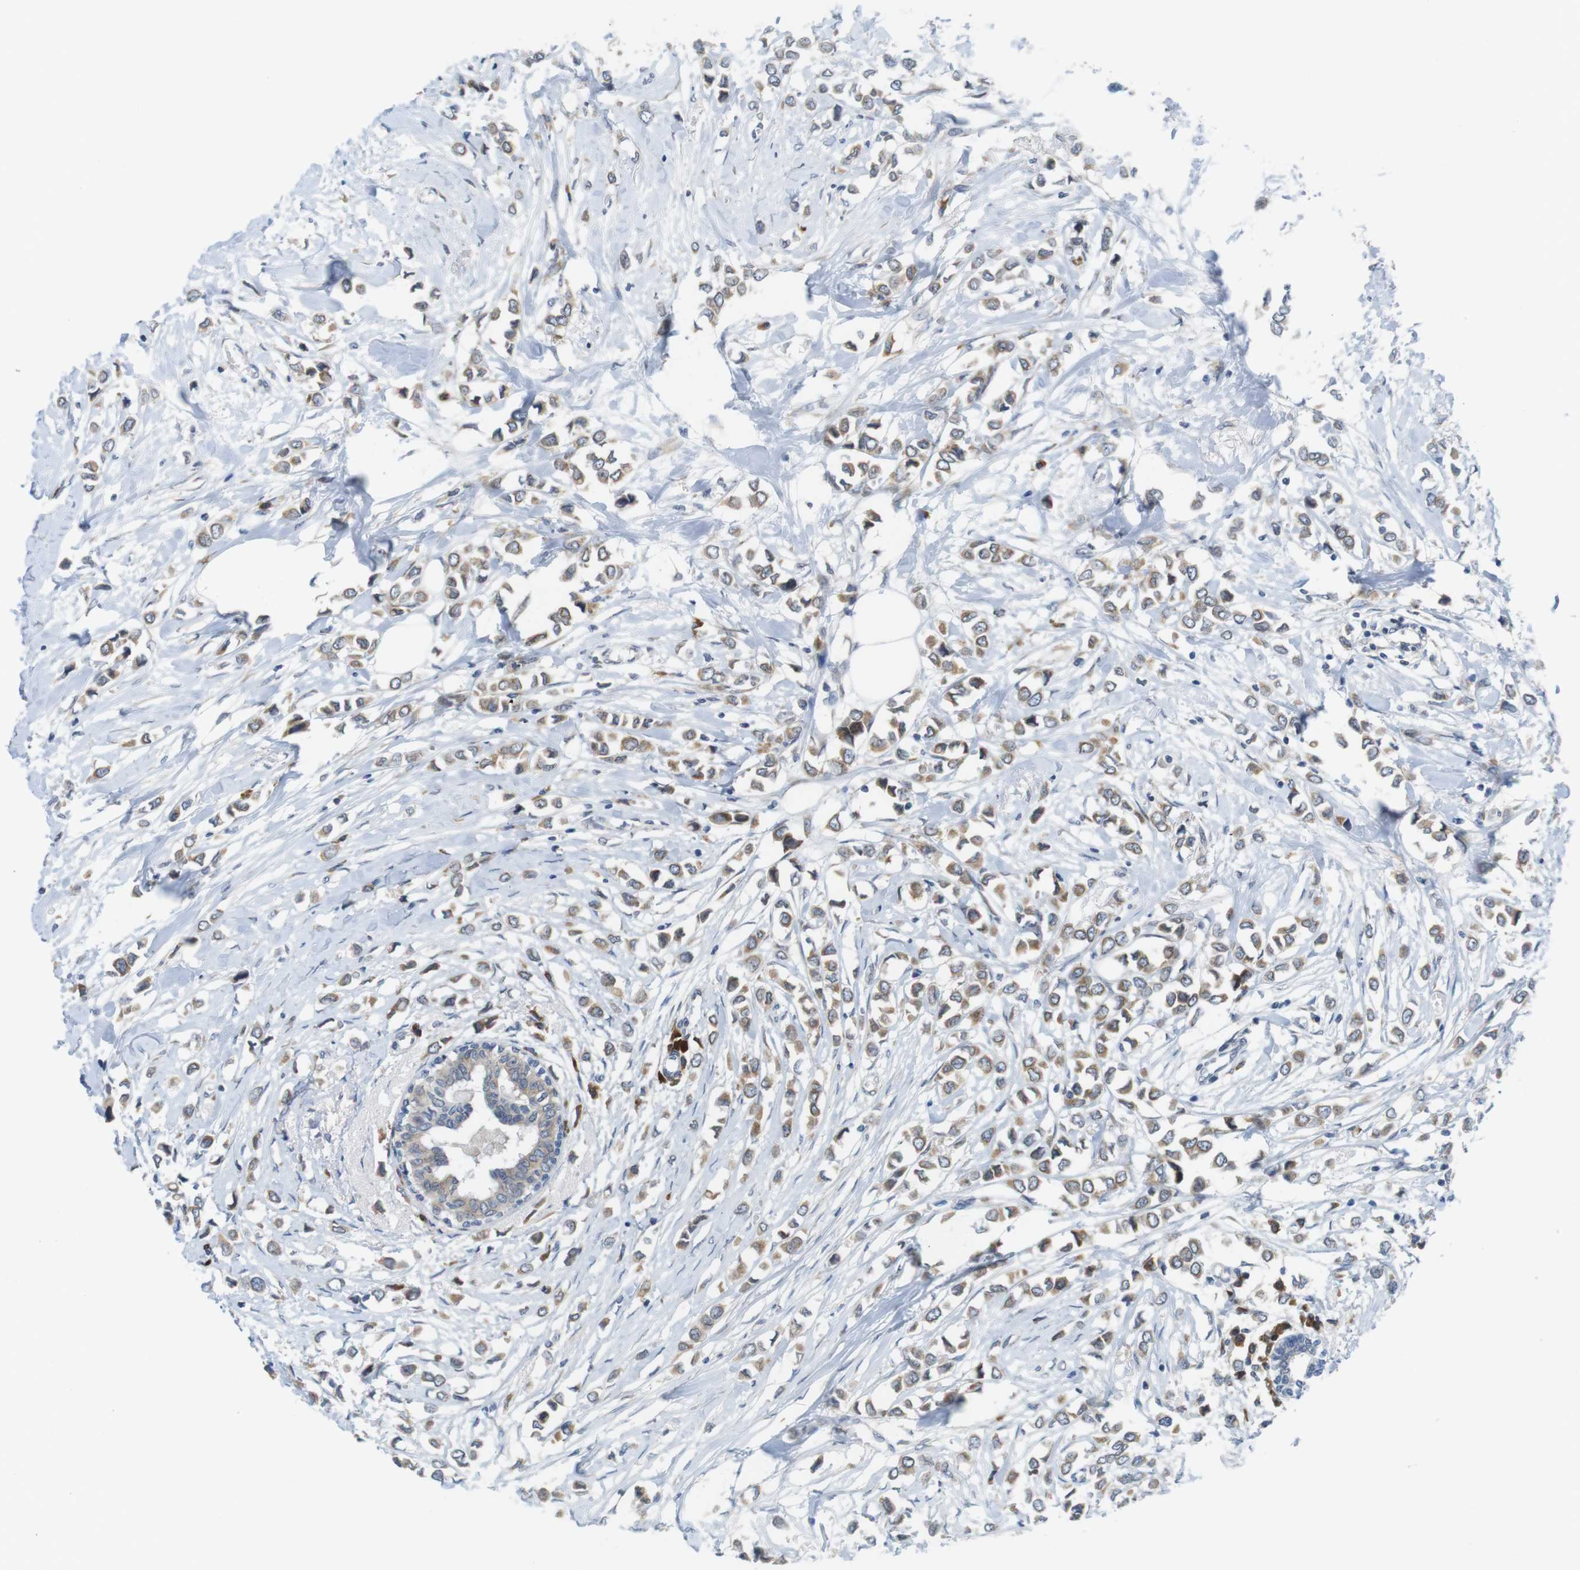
{"staining": {"intensity": "moderate", "quantity": "25%-75%", "location": "cytoplasmic/membranous"}, "tissue": "breast cancer", "cell_type": "Tumor cells", "image_type": "cancer", "snomed": [{"axis": "morphology", "description": "Lobular carcinoma"}, {"axis": "topography", "description": "Breast"}], "caption": "Protein expression analysis of human breast cancer (lobular carcinoma) reveals moderate cytoplasmic/membranous positivity in about 25%-75% of tumor cells.", "gene": "ERGIC3", "patient": {"sex": "female", "age": 51}}